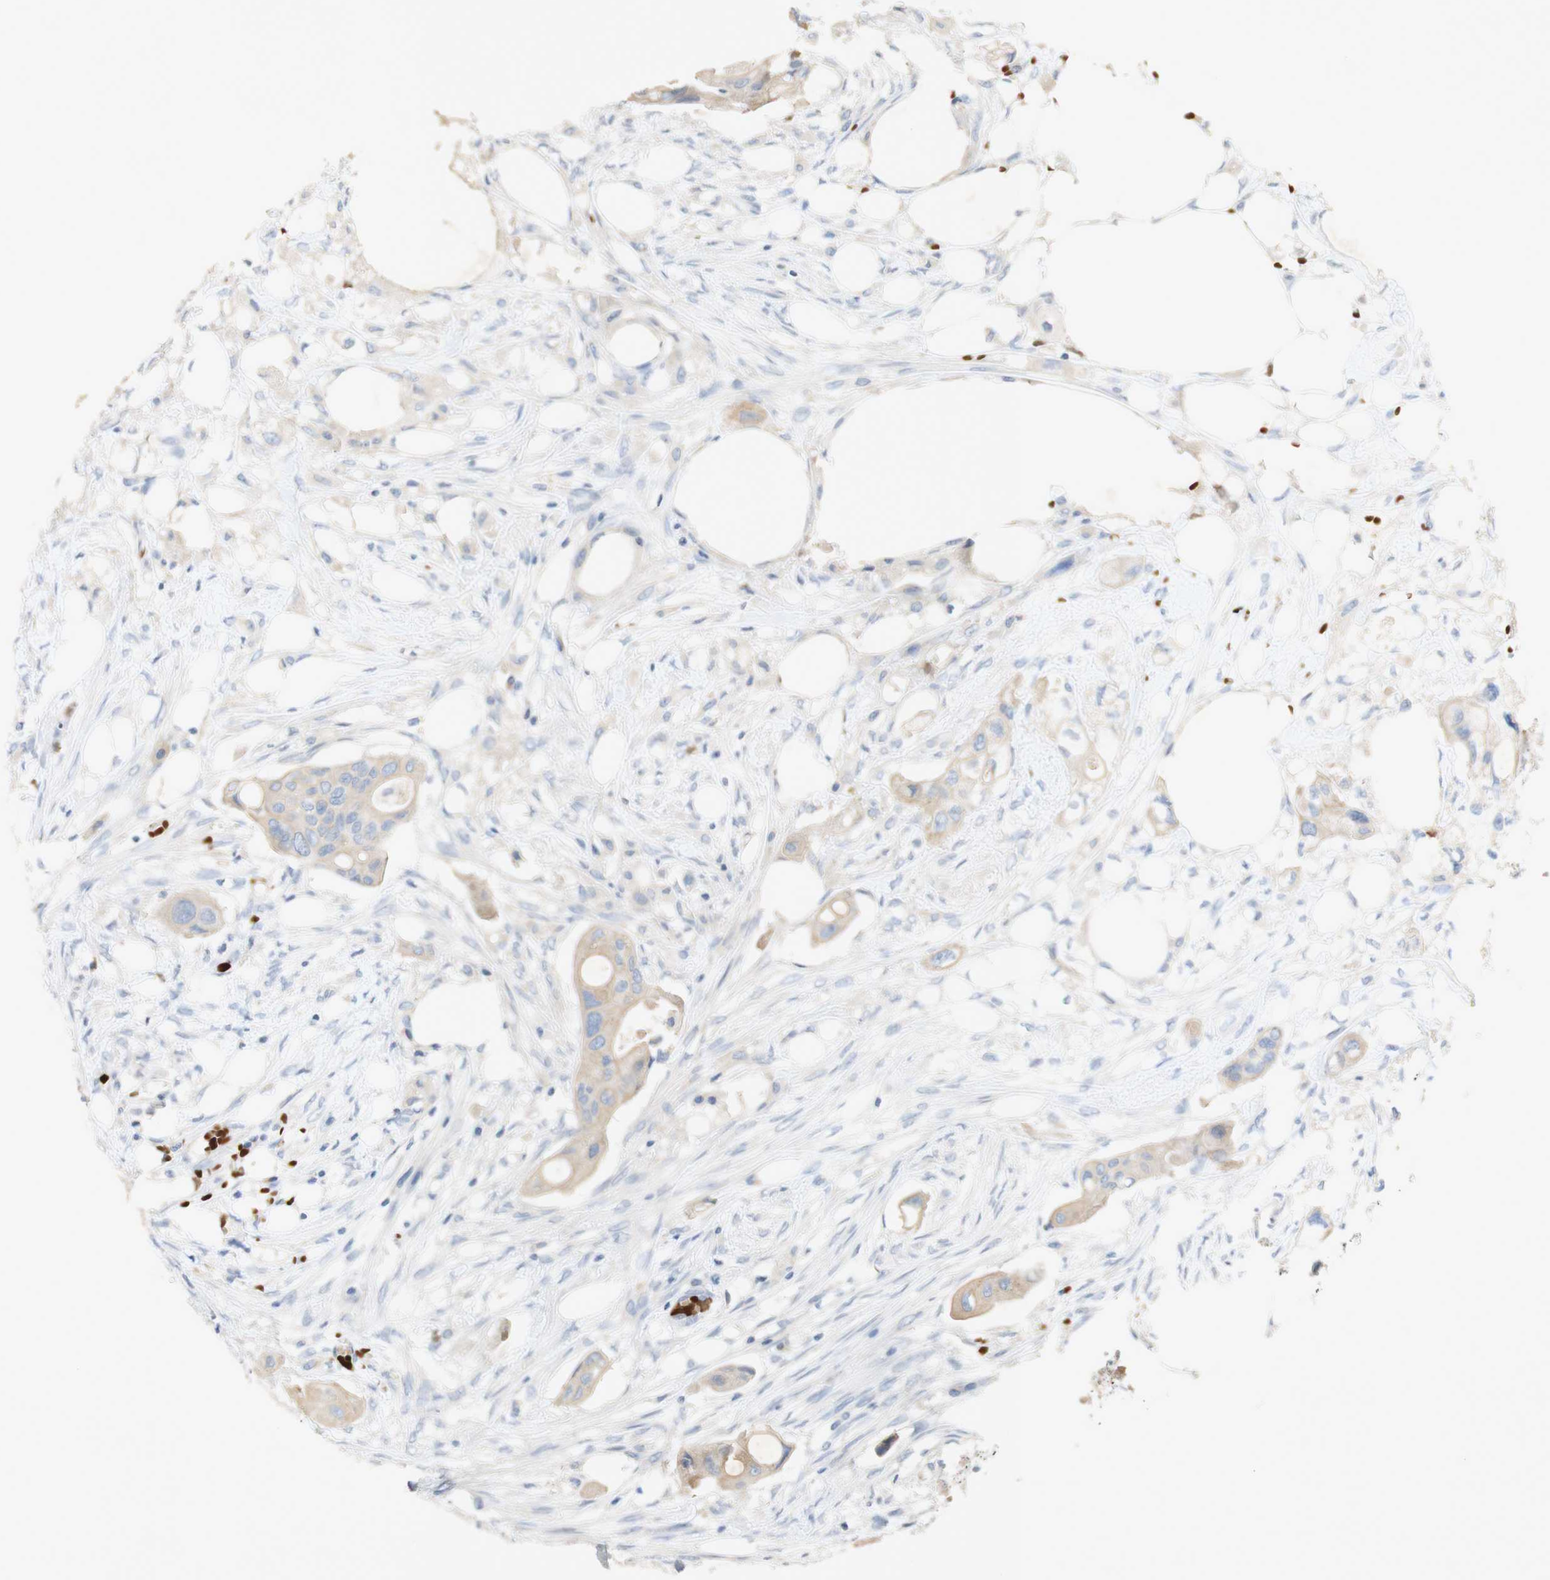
{"staining": {"intensity": "weak", "quantity": "<25%", "location": "cytoplasmic/membranous"}, "tissue": "colorectal cancer", "cell_type": "Tumor cells", "image_type": "cancer", "snomed": [{"axis": "morphology", "description": "Adenocarcinoma, NOS"}, {"axis": "topography", "description": "Colon"}], "caption": "Colorectal cancer (adenocarcinoma) was stained to show a protein in brown. There is no significant positivity in tumor cells.", "gene": "EPO", "patient": {"sex": "female", "age": 57}}